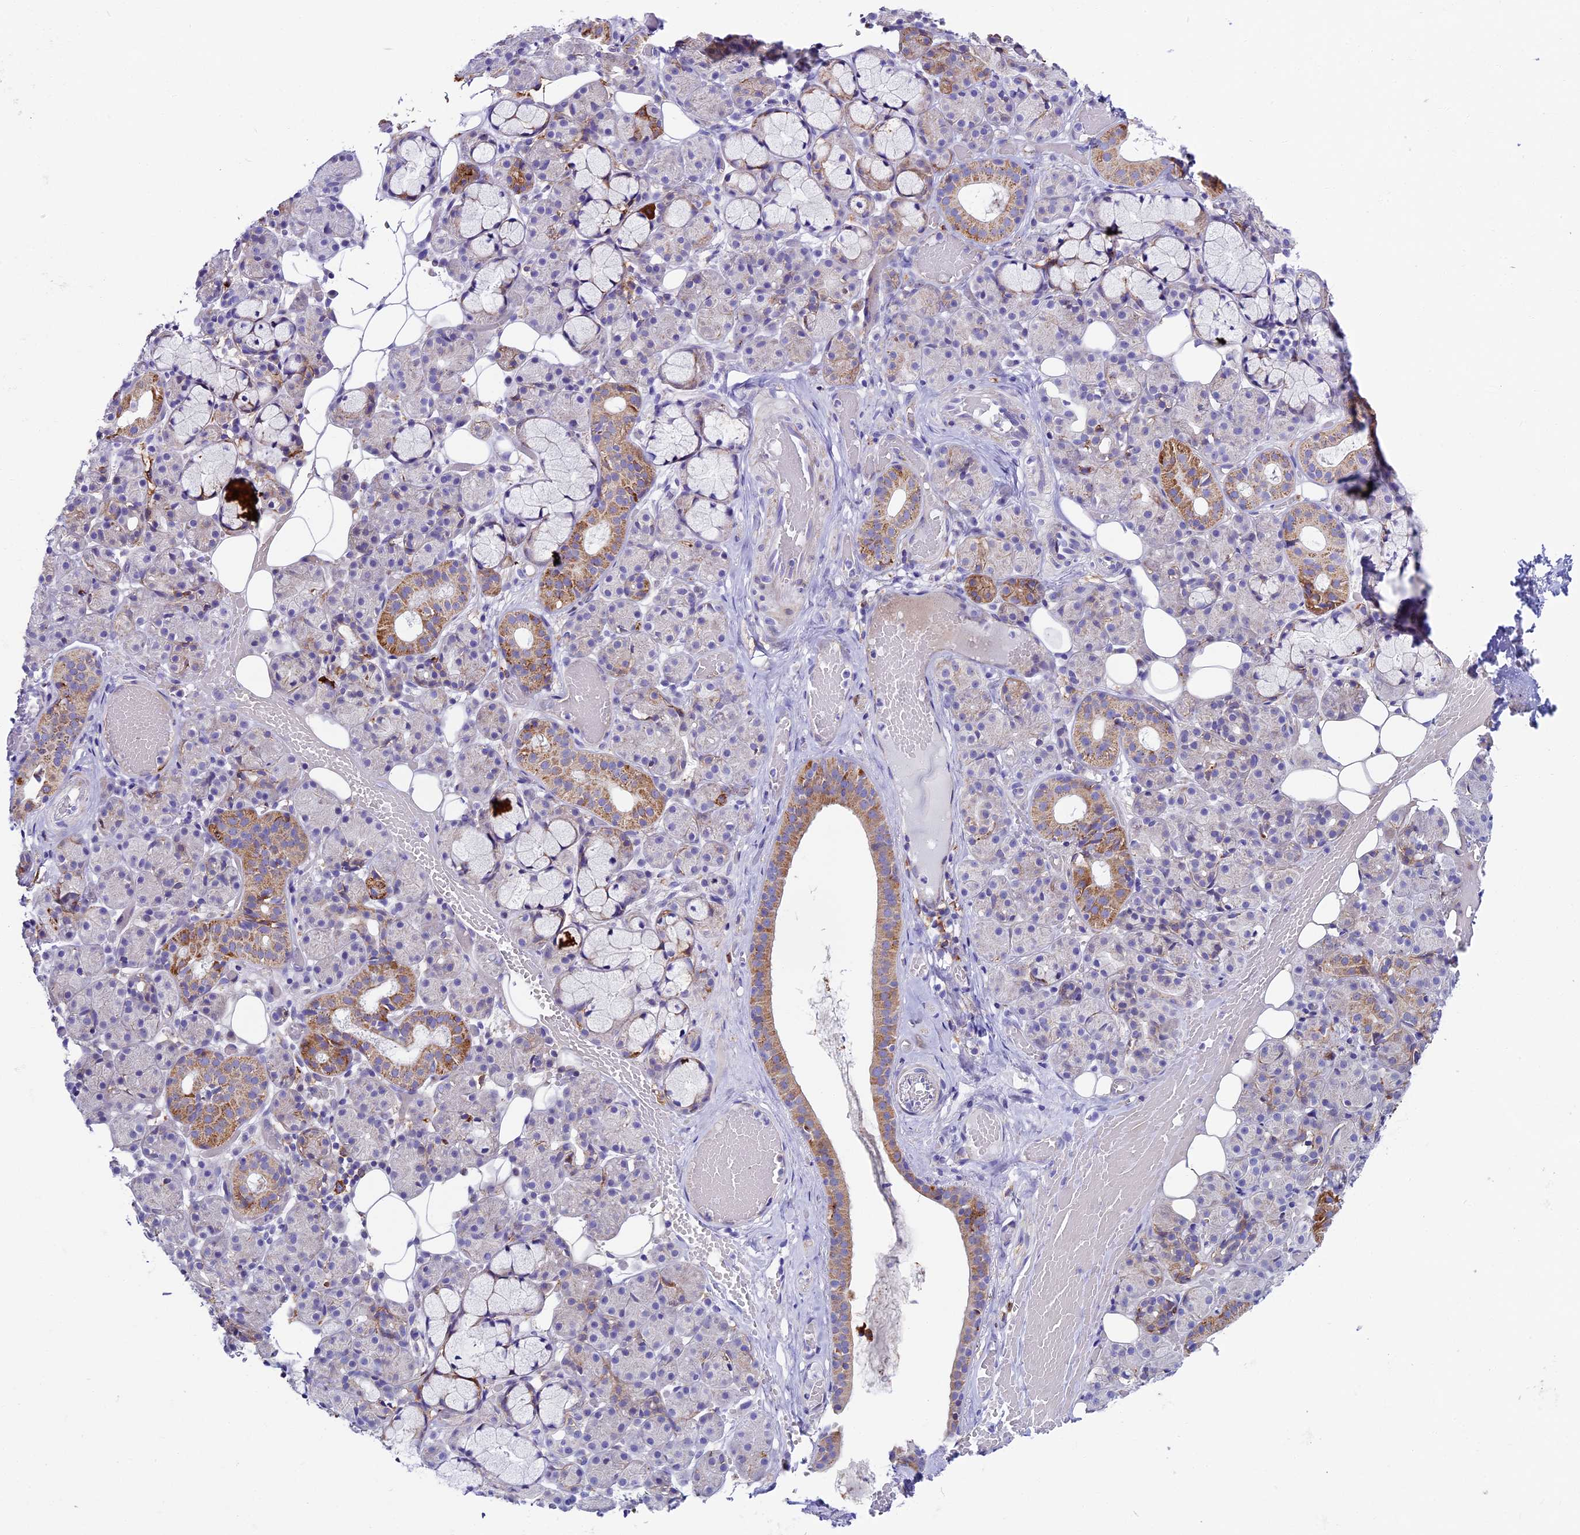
{"staining": {"intensity": "moderate", "quantity": "<25%", "location": "cytoplasmic/membranous"}, "tissue": "salivary gland", "cell_type": "Glandular cells", "image_type": "normal", "snomed": [{"axis": "morphology", "description": "Normal tissue, NOS"}, {"axis": "topography", "description": "Salivary gland"}], "caption": "Protein staining demonstrates moderate cytoplasmic/membranous expression in about <25% of glandular cells in normal salivary gland. The staining was performed using DAB (3,3'-diaminobenzidine) to visualize the protein expression in brown, while the nuclei were stained in blue with hematoxylin (Magnification: 20x).", "gene": "IL20RA", "patient": {"sex": "male", "age": 63}}